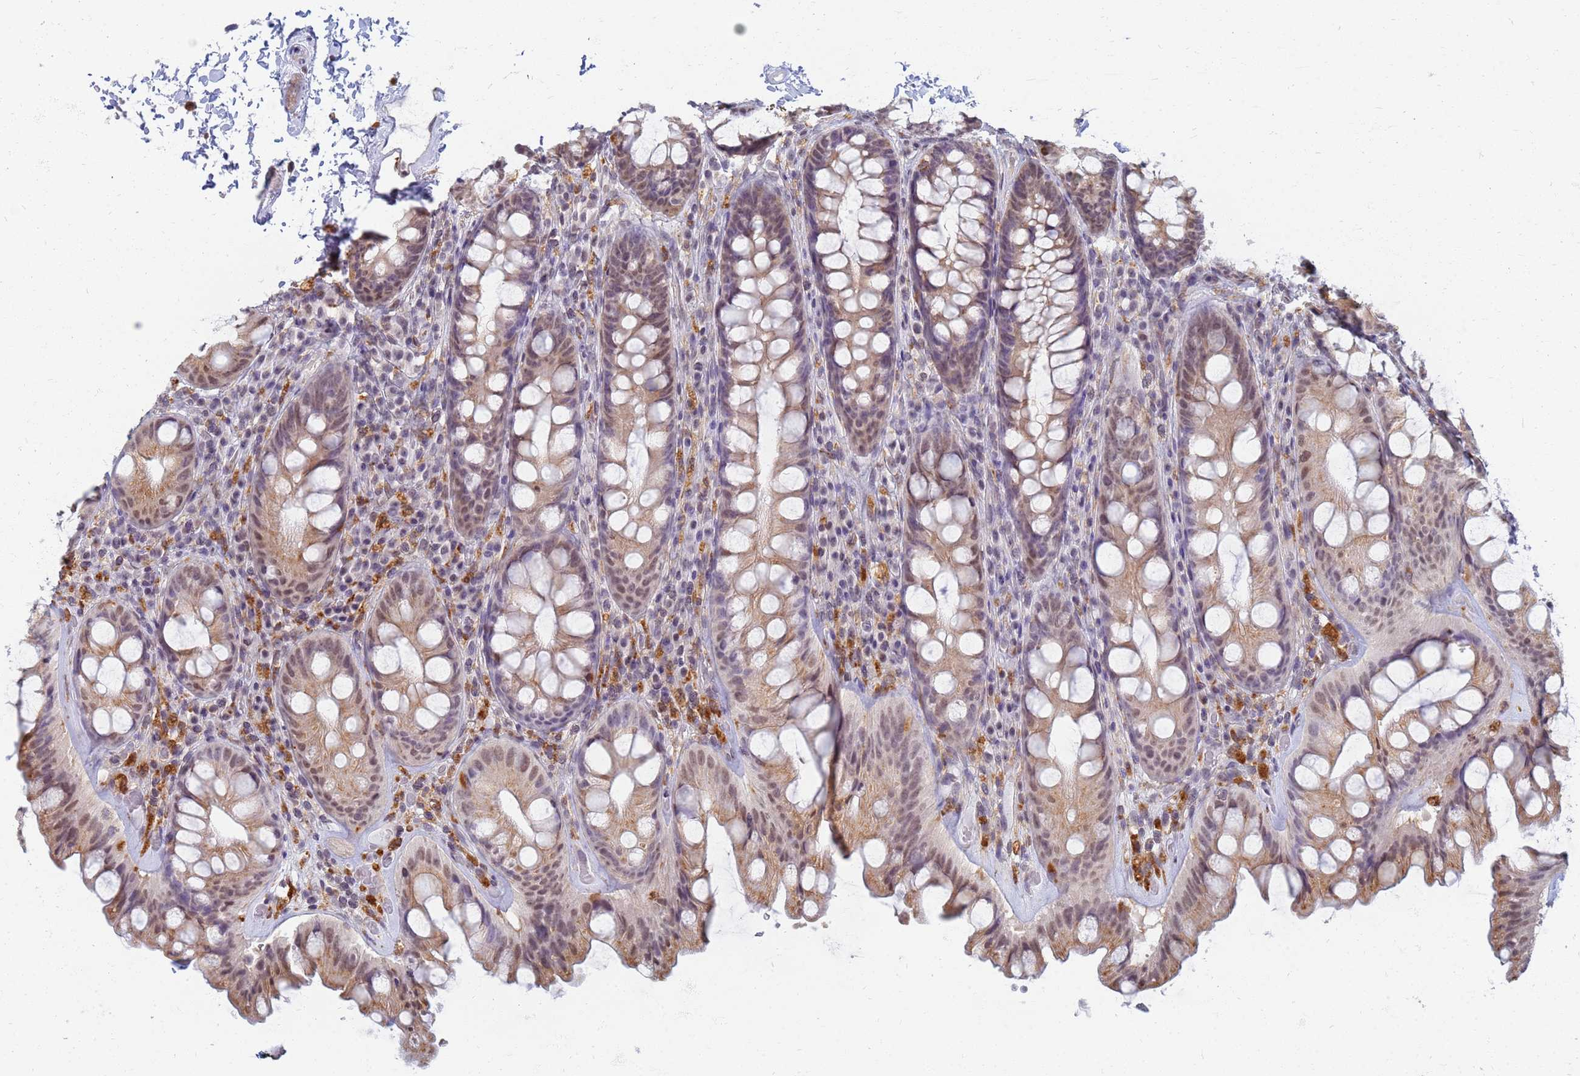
{"staining": {"intensity": "weak", "quantity": "25%-75%", "location": "cytoplasmic/membranous,nuclear"}, "tissue": "rectum", "cell_type": "Glandular cells", "image_type": "normal", "snomed": [{"axis": "morphology", "description": "Normal tissue, NOS"}, {"axis": "topography", "description": "Rectum"}], "caption": "Normal rectum displays weak cytoplasmic/membranous,nuclear positivity in approximately 25%-75% of glandular cells, visualized by immunohistochemistry. Ihc stains the protein of interest in brown and the nuclei are stained blue.", "gene": "ATP6V1E1", "patient": {"sex": "male", "age": 74}}